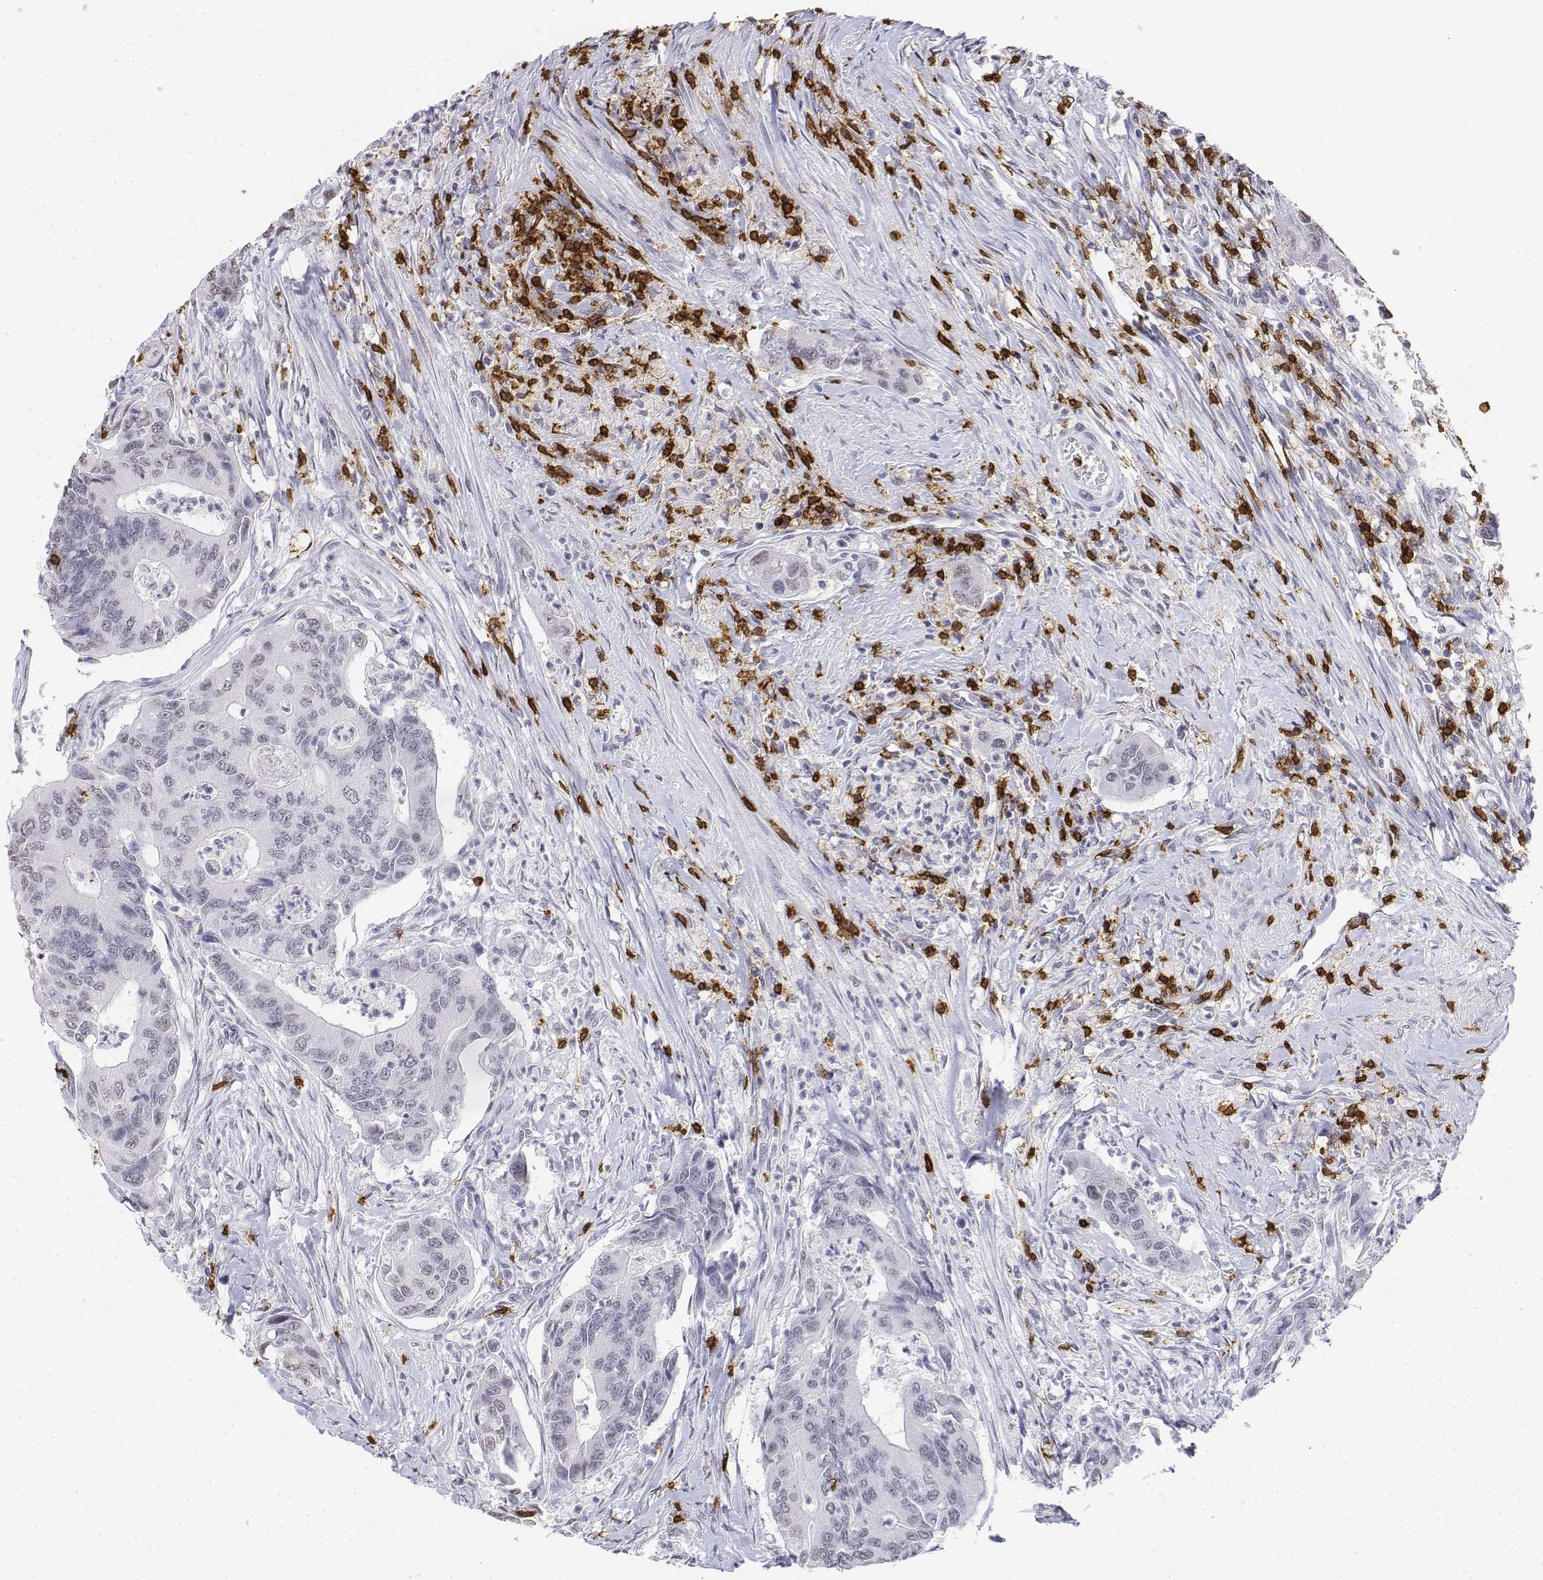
{"staining": {"intensity": "negative", "quantity": "none", "location": "none"}, "tissue": "colorectal cancer", "cell_type": "Tumor cells", "image_type": "cancer", "snomed": [{"axis": "morphology", "description": "Adenocarcinoma, NOS"}, {"axis": "topography", "description": "Colon"}], "caption": "The immunohistochemistry (IHC) image has no significant positivity in tumor cells of colorectal cancer tissue. (Brightfield microscopy of DAB immunohistochemistry at high magnification).", "gene": "CD3E", "patient": {"sex": "female", "age": 67}}